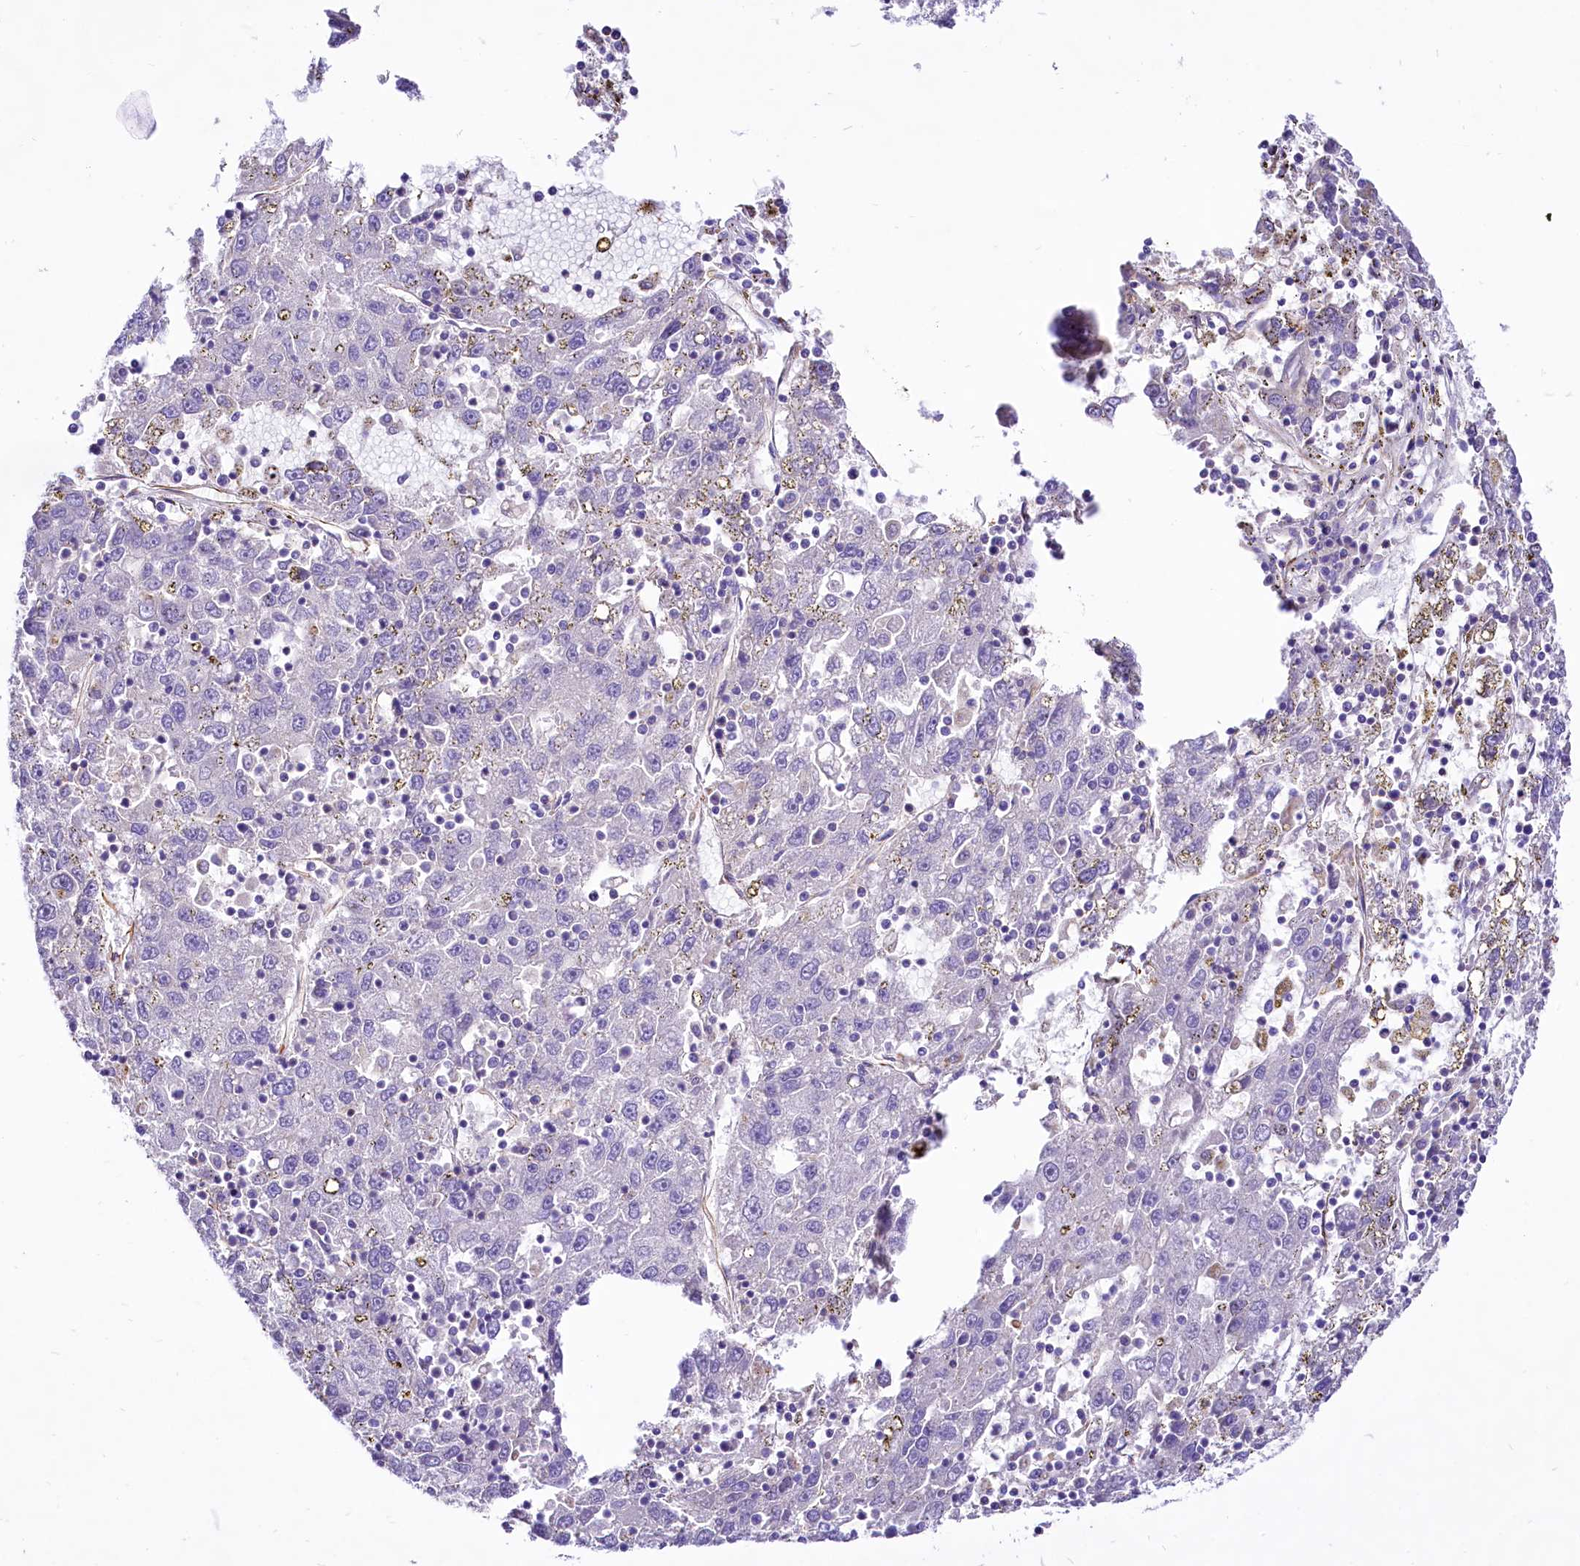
{"staining": {"intensity": "negative", "quantity": "none", "location": "none"}, "tissue": "liver cancer", "cell_type": "Tumor cells", "image_type": "cancer", "snomed": [{"axis": "morphology", "description": "Carcinoma, Hepatocellular, NOS"}, {"axis": "topography", "description": "Liver"}], "caption": "This is a photomicrograph of immunohistochemistry staining of liver cancer (hepatocellular carcinoma), which shows no staining in tumor cells. (DAB (3,3'-diaminobenzidine) immunohistochemistry, high magnification).", "gene": "CD99", "patient": {"sex": "male", "age": 49}}